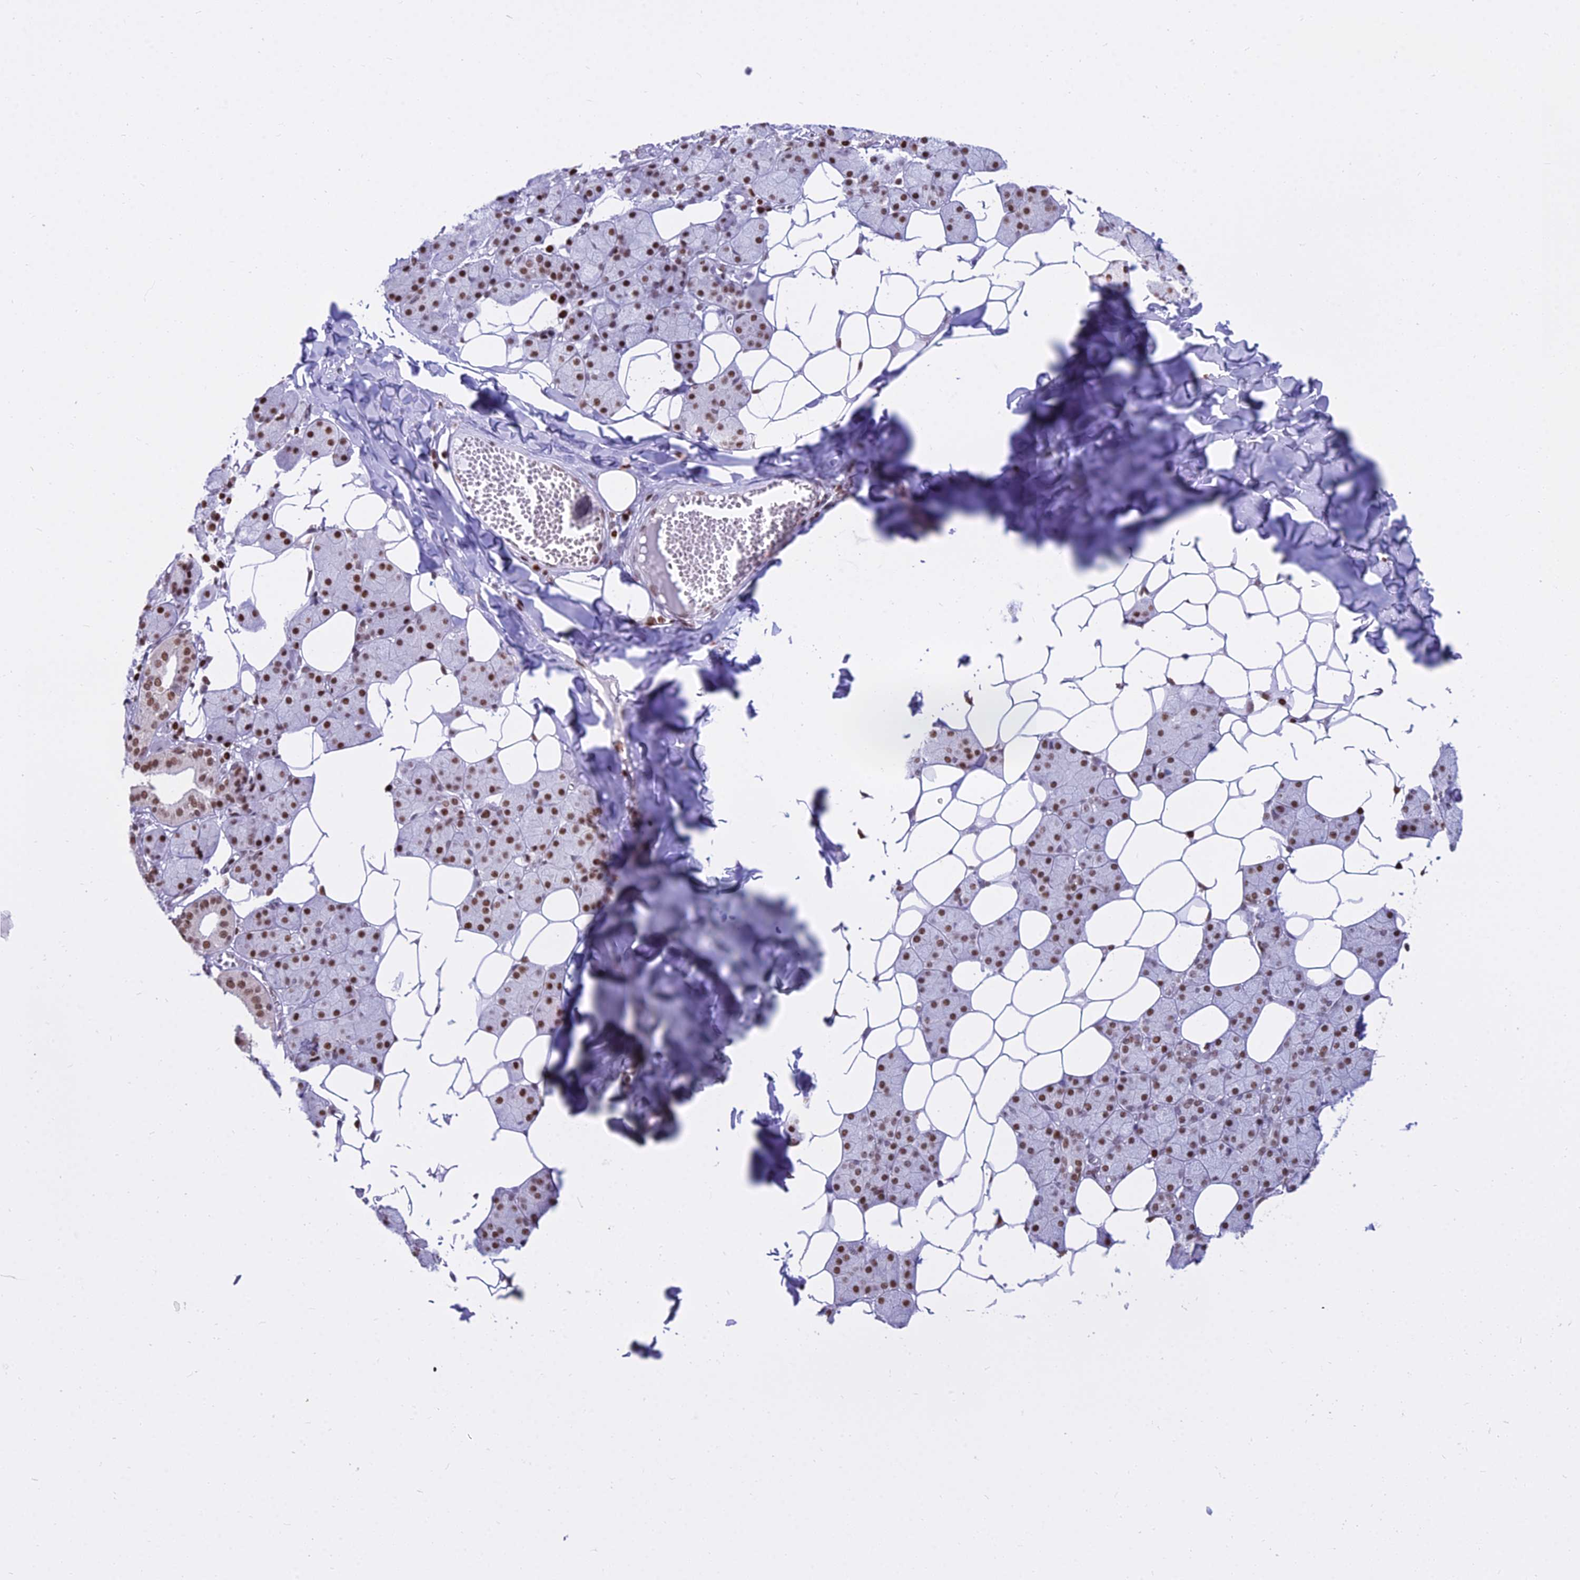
{"staining": {"intensity": "strong", "quantity": ">75%", "location": "nuclear"}, "tissue": "salivary gland", "cell_type": "Glandular cells", "image_type": "normal", "snomed": [{"axis": "morphology", "description": "Normal tissue, NOS"}, {"axis": "topography", "description": "Salivary gland"}], "caption": "The photomicrograph reveals immunohistochemical staining of unremarkable salivary gland. There is strong nuclear expression is present in approximately >75% of glandular cells.", "gene": "PARP1", "patient": {"sex": "female", "age": 33}}